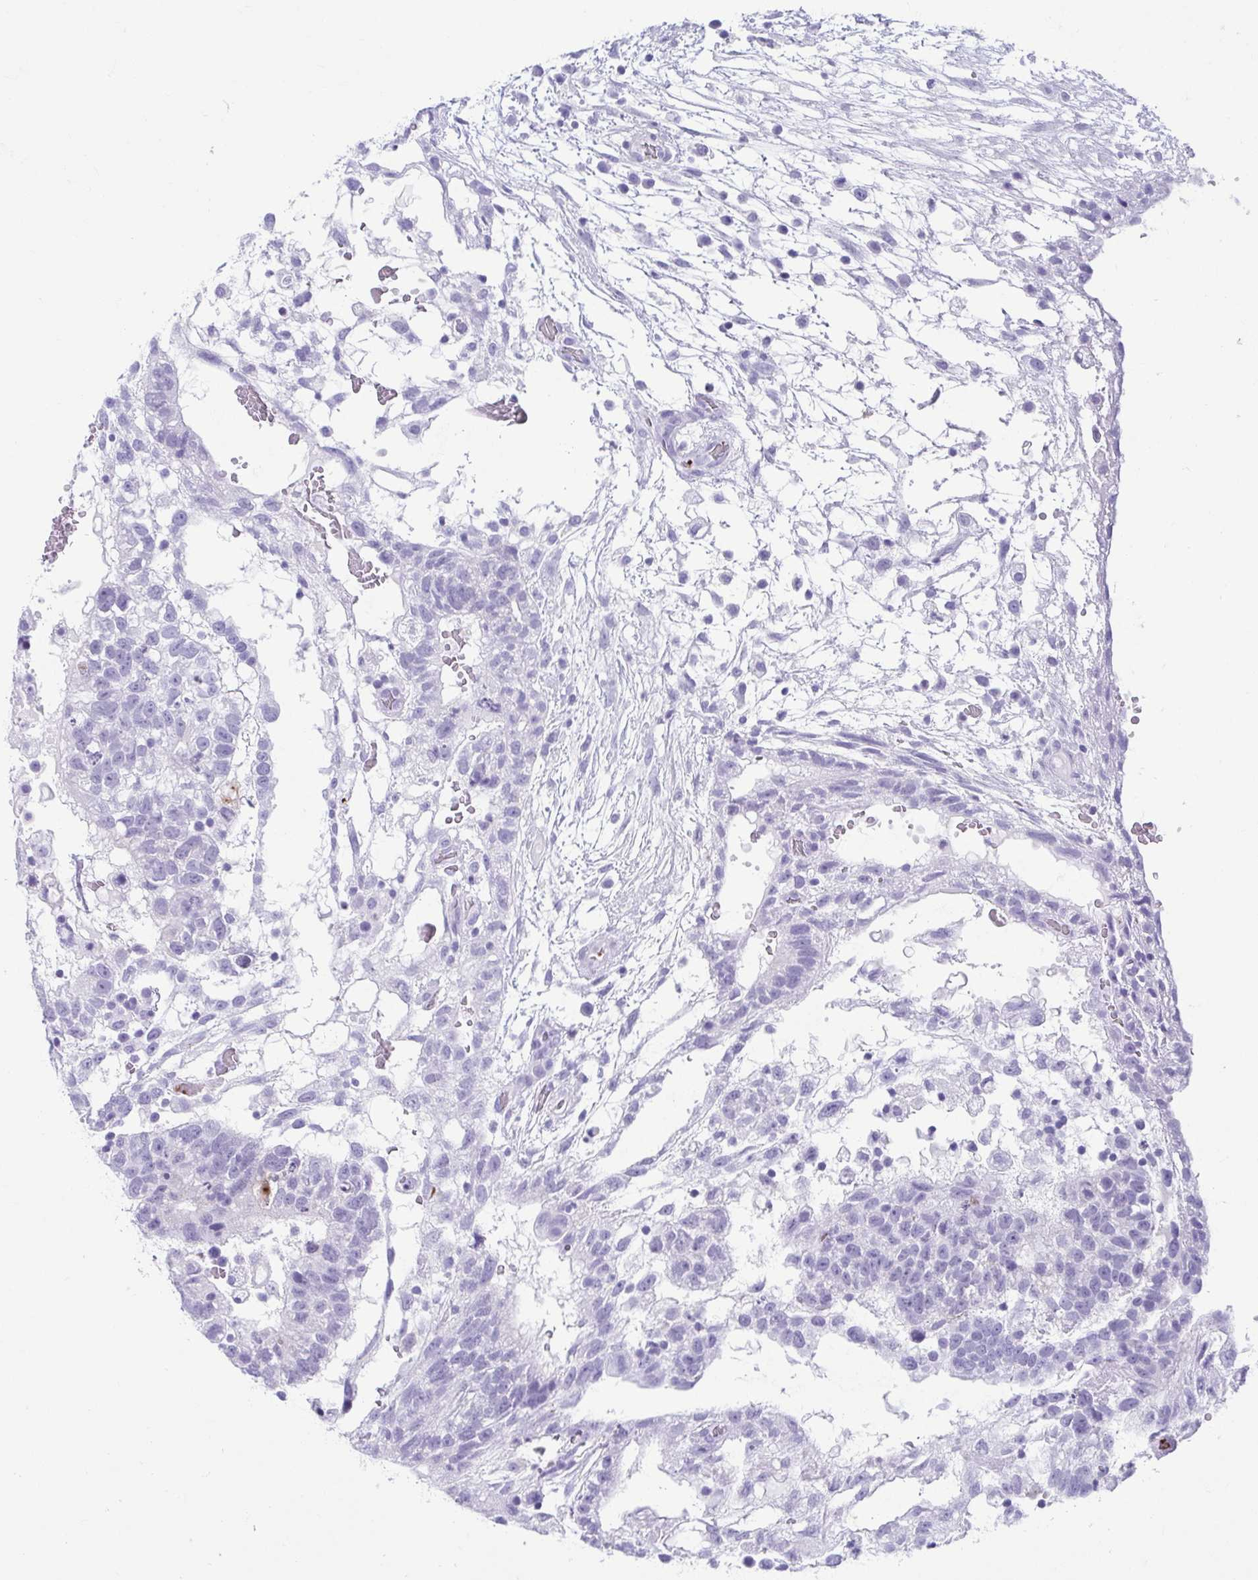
{"staining": {"intensity": "negative", "quantity": "none", "location": "none"}, "tissue": "testis cancer", "cell_type": "Tumor cells", "image_type": "cancer", "snomed": [{"axis": "morphology", "description": "Normal tissue, NOS"}, {"axis": "morphology", "description": "Carcinoma, Embryonal, NOS"}, {"axis": "topography", "description": "Testis"}], "caption": "High power microscopy histopathology image of an immunohistochemistry (IHC) photomicrograph of testis cancer, revealing no significant staining in tumor cells.", "gene": "TCEAL3", "patient": {"sex": "male", "age": 32}}